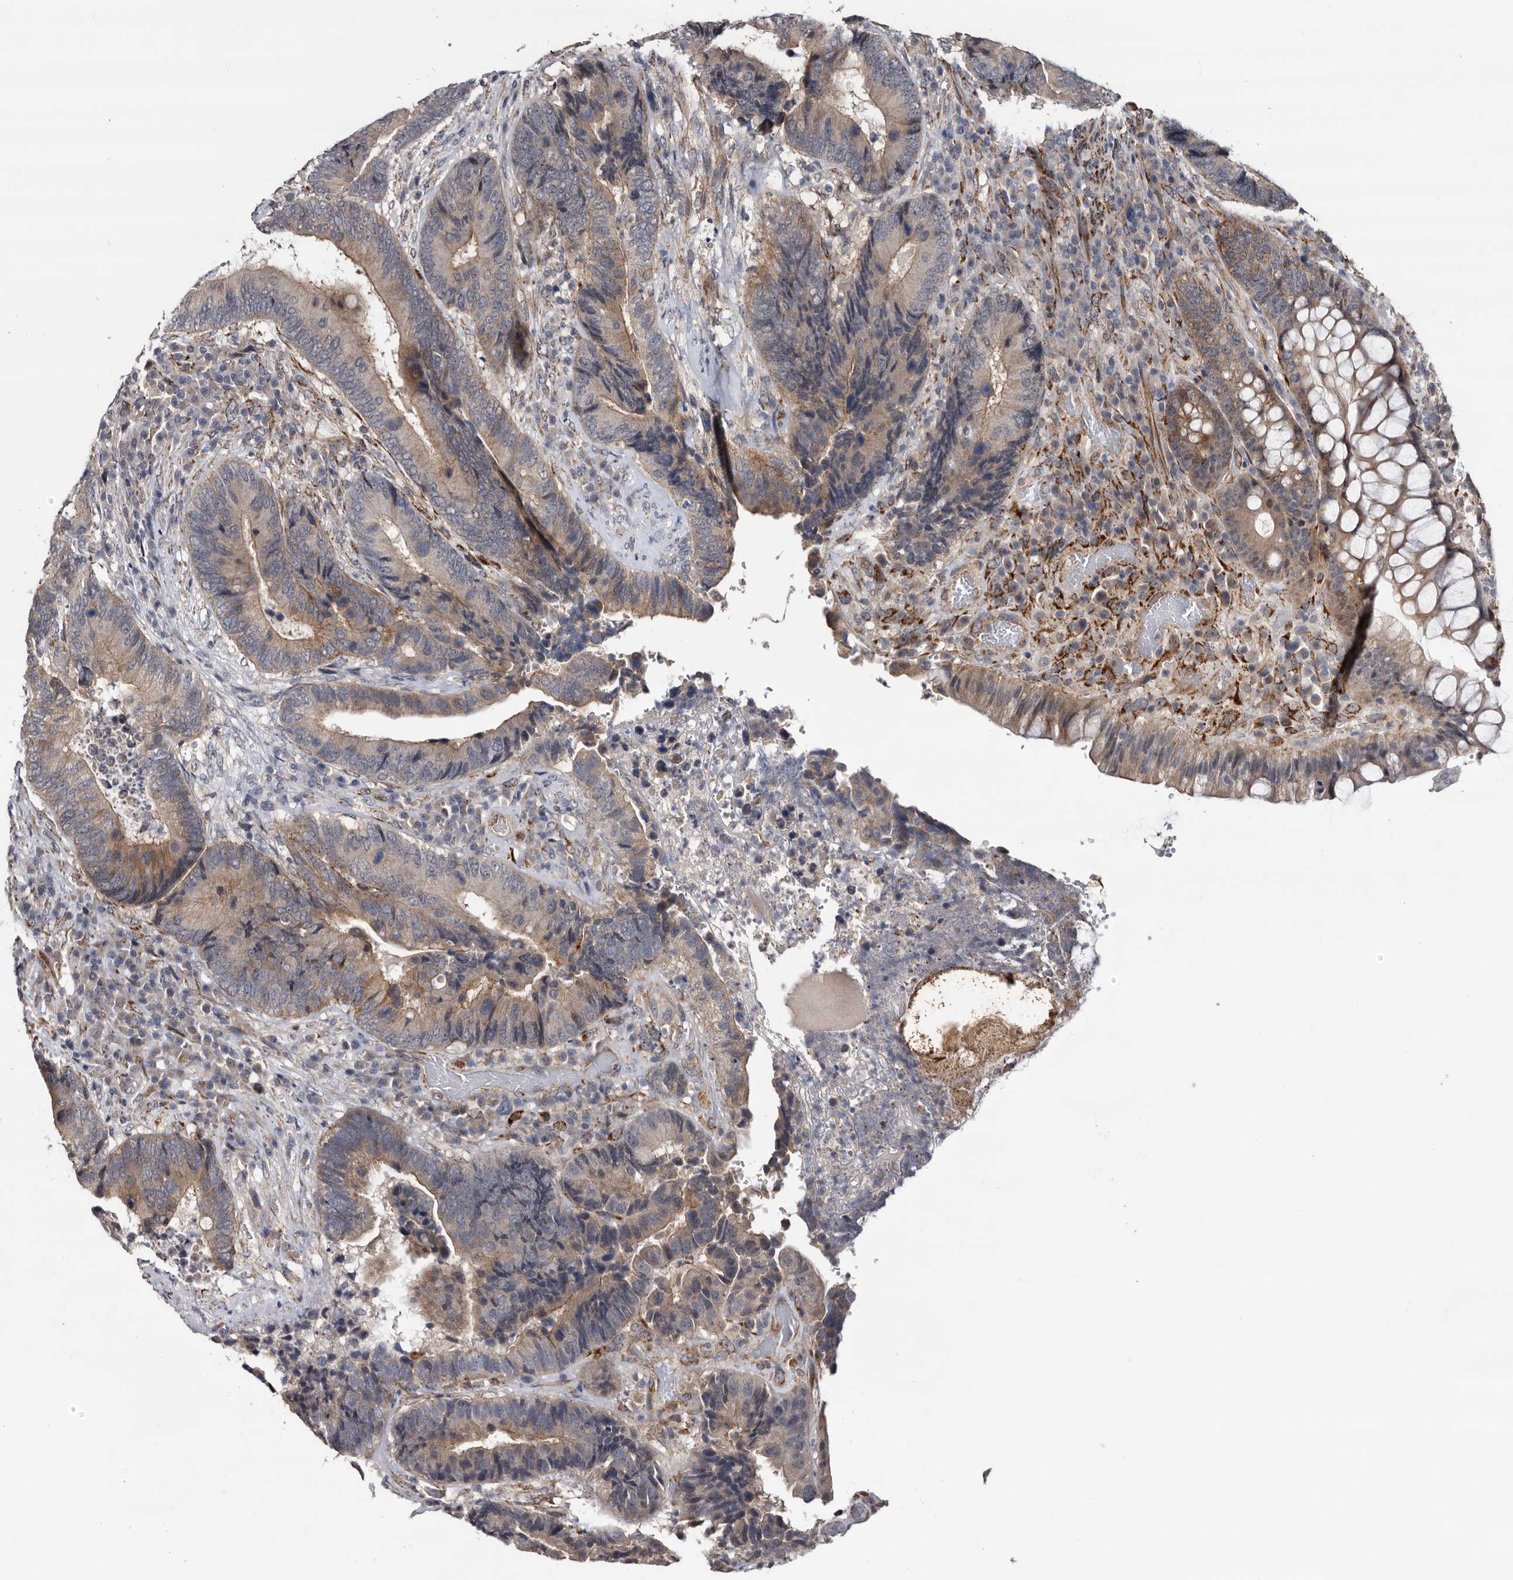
{"staining": {"intensity": "weak", "quantity": "25%-75%", "location": "cytoplasmic/membranous"}, "tissue": "colorectal cancer", "cell_type": "Tumor cells", "image_type": "cancer", "snomed": [{"axis": "morphology", "description": "Adenocarcinoma, NOS"}, {"axis": "topography", "description": "Rectum"}], "caption": "About 25%-75% of tumor cells in colorectal adenocarcinoma display weak cytoplasmic/membranous protein staining as visualized by brown immunohistochemical staining.", "gene": "ARMCX2", "patient": {"sex": "female", "age": 89}}